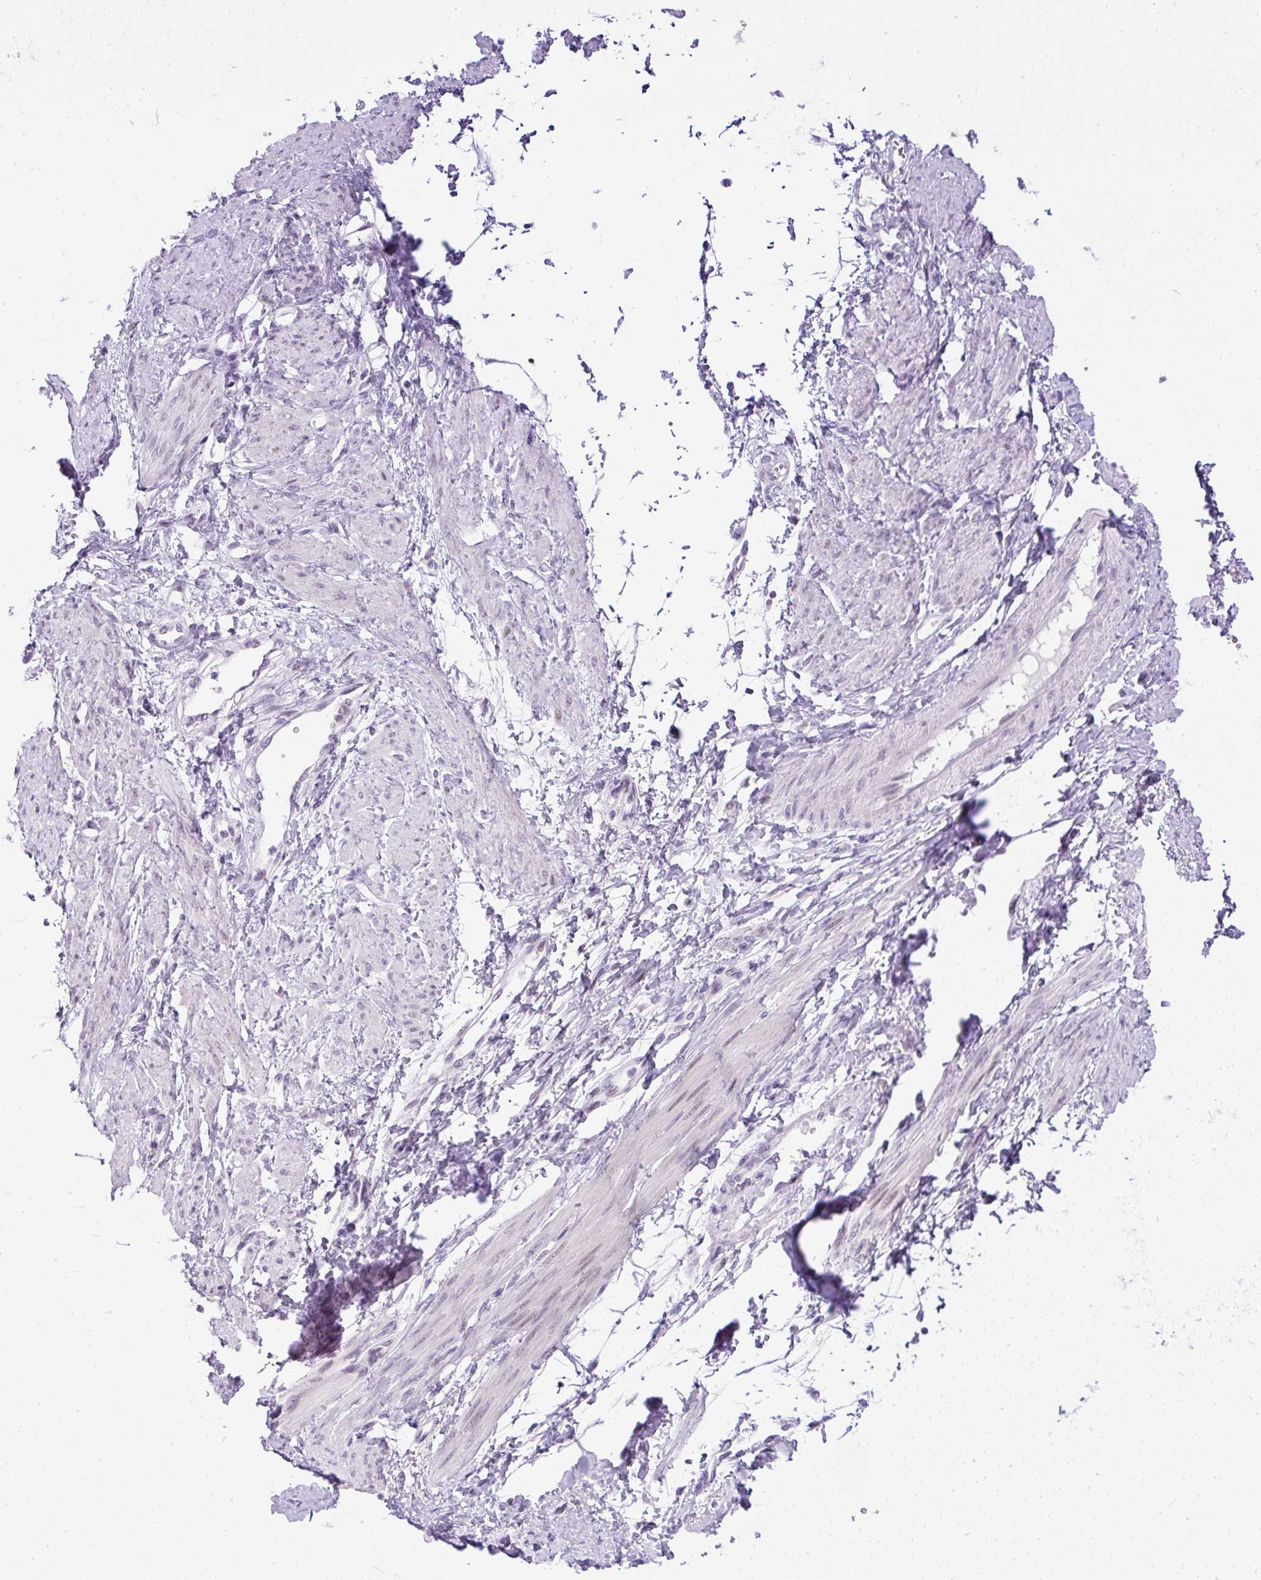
{"staining": {"intensity": "negative", "quantity": "none", "location": "none"}, "tissue": "smooth muscle", "cell_type": "Smooth muscle cells", "image_type": "normal", "snomed": [{"axis": "morphology", "description": "Normal tissue, NOS"}, {"axis": "topography", "description": "Smooth muscle"}, {"axis": "topography", "description": "Uterus"}], "caption": "Immunohistochemistry of normal human smooth muscle exhibits no positivity in smooth muscle cells. Nuclei are stained in blue.", "gene": "WNT10B", "patient": {"sex": "female", "age": 39}}